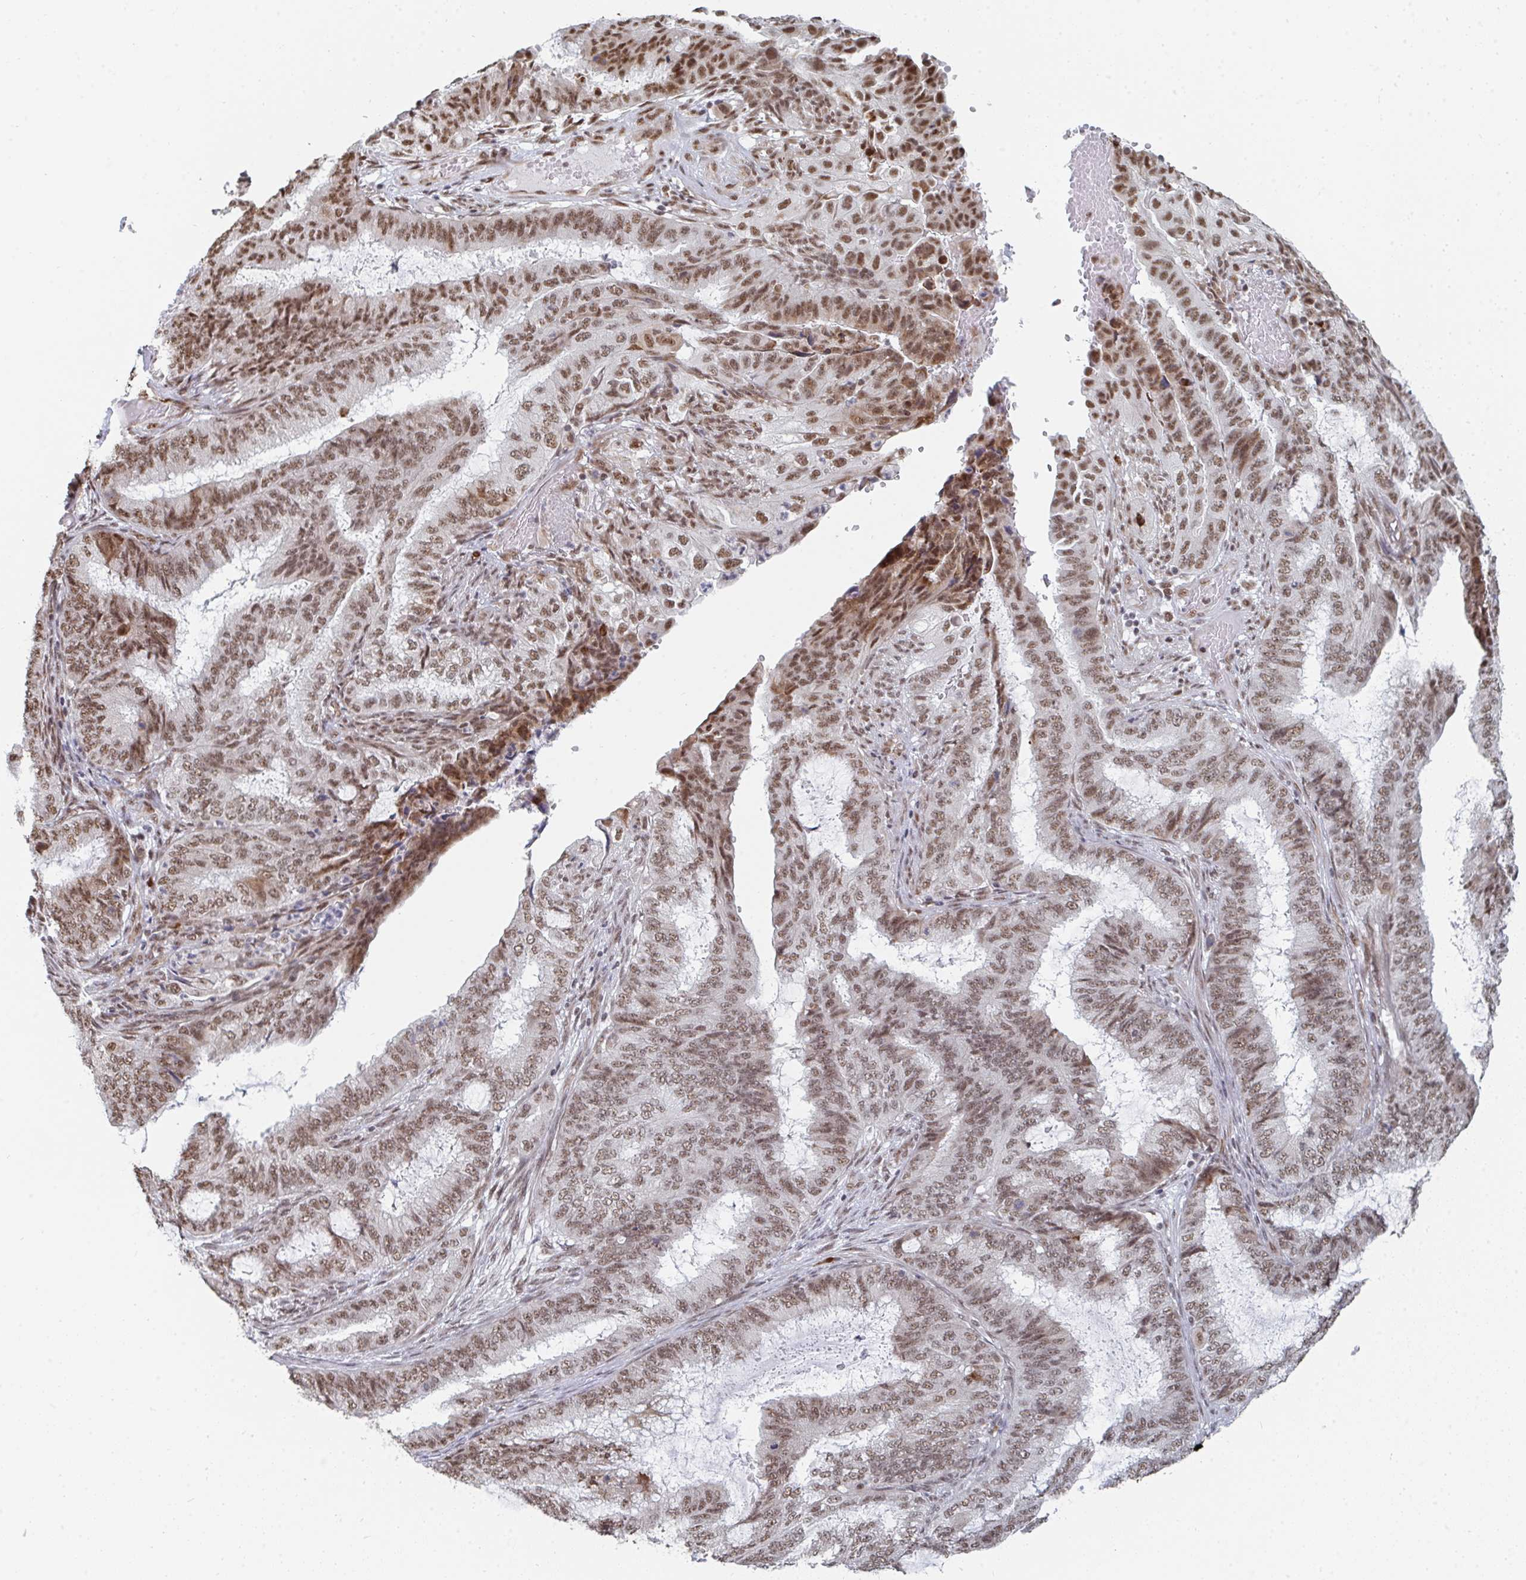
{"staining": {"intensity": "moderate", "quantity": ">75%", "location": "nuclear"}, "tissue": "endometrial cancer", "cell_type": "Tumor cells", "image_type": "cancer", "snomed": [{"axis": "morphology", "description": "Adenocarcinoma, NOS"}, {"axis": "topography", "description": "Endometrium"}], "caption": "Human endometrial adenocarcinoma stained for a protein (brown) displays moderate nuclear positive staining in about >75% of tumor cells.", "gene": "MBNL1", "patient": {"sex": "female", "age": 51}}